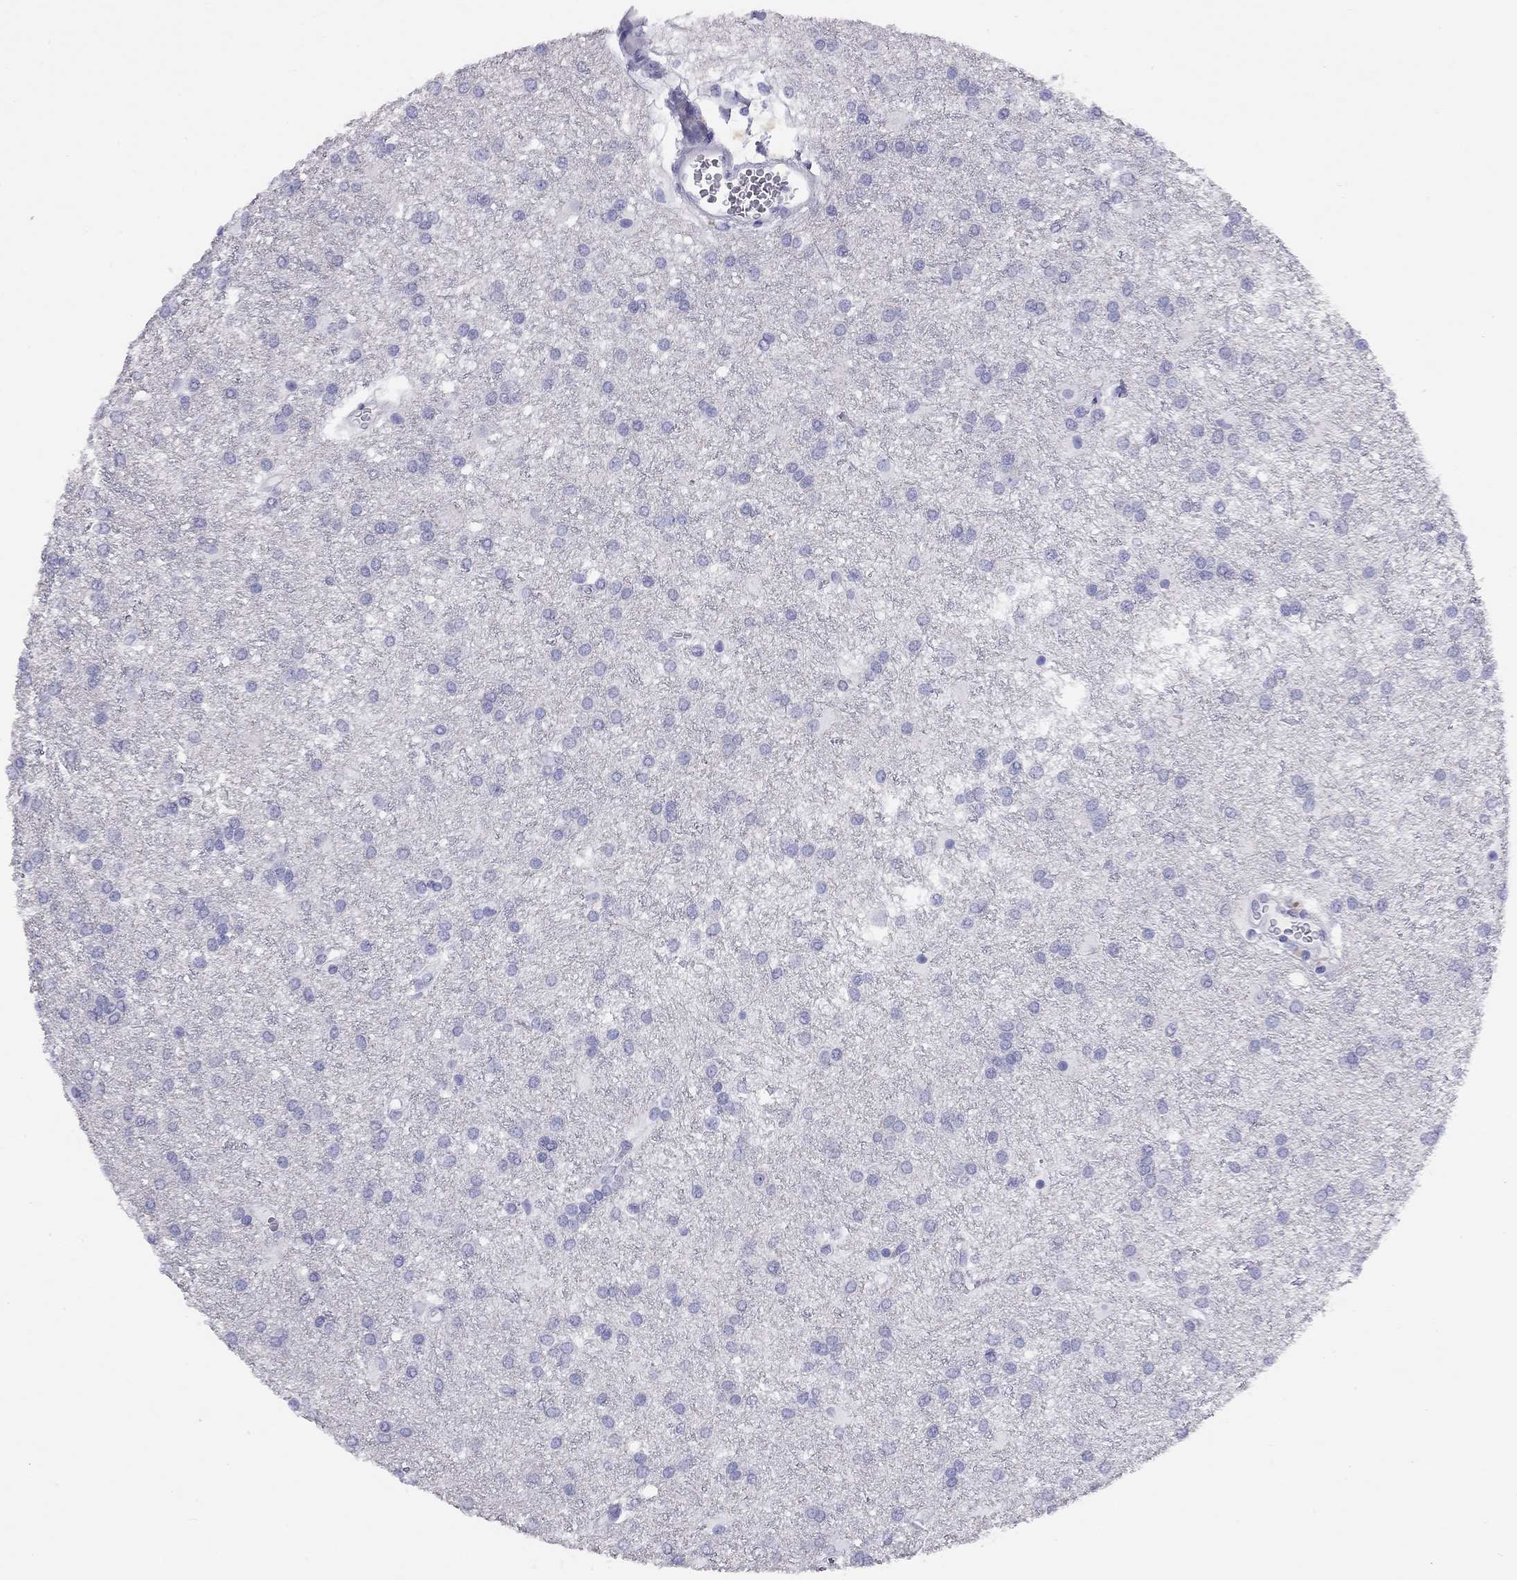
{"staining": {"intensity": "negative", "quantity": "none", "location": "none"}, "tissue": "glioma", "cell_type": "Tumor cells", "image_type": "cancer", "snomed": [{"axis": "morphology", "description": "Glioma, malignant, Low grade"}, {"axis": "topography", "description": "Brain"}], "caption": "Protein analysis of malignant glioma (low-grade) reveals no significant positivity in tumor cells.", "gene": "LRIT2", "patient": {"sex": "female", "age": 32}}